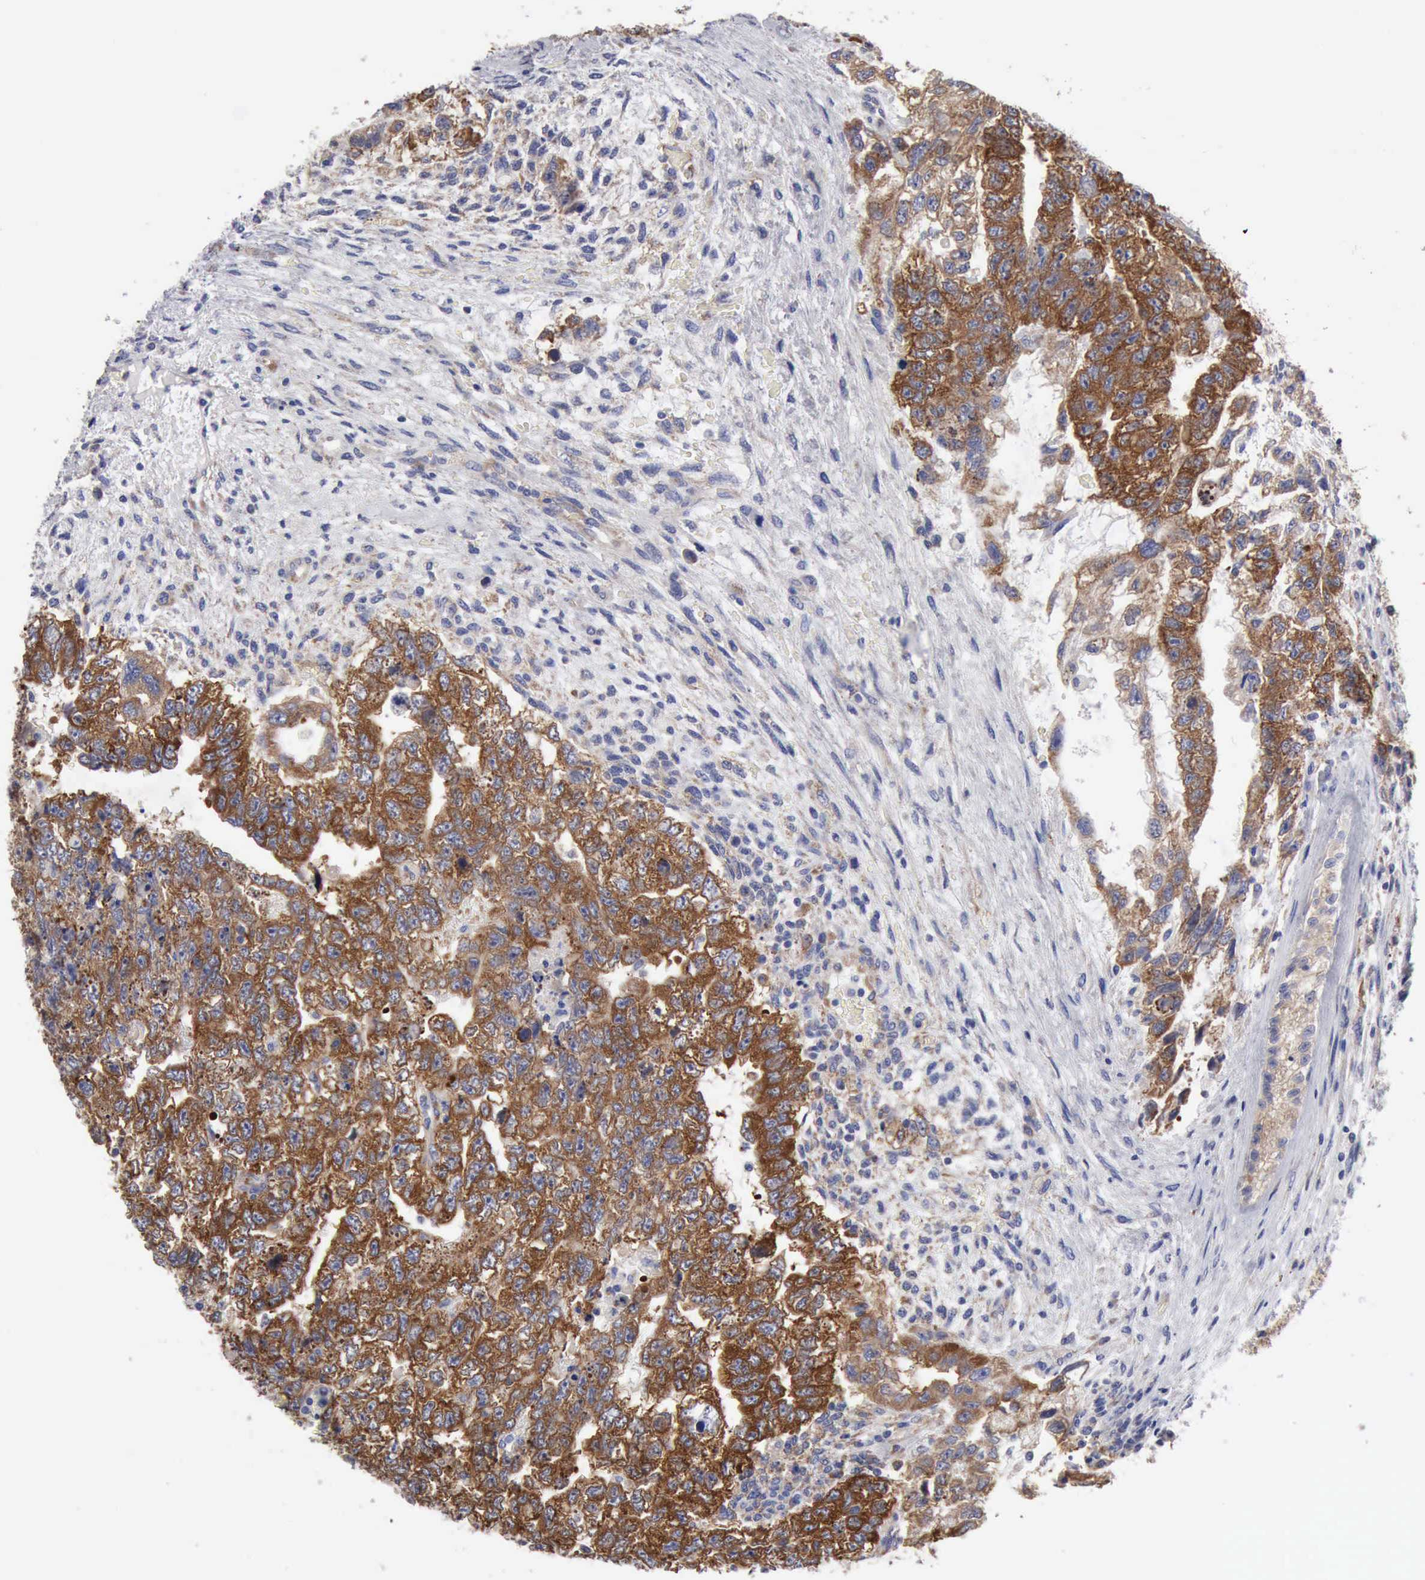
{"staining": {"intensity": "strong", "quantity": ">75%", "location": "cytoplasmic/membranous"}, "tissue": "testis cancer", "cell_type": "Tumor cells", "image_type": "cancer", "snomed": [{"axis": "morphology", "description": "Carcinoma, Embryonal, NOS"}, {"axis": "topography", "description": "Testis"}], "caption": "Immunohistochemical staining of embryonal carcinoma (testis) demonstrates high levels of strong cytoplasmic/membranous positivity in approximately >75% of tumor cells.", "gene": "TXLNG", "patient": {"sex": "male", "age": 36}}